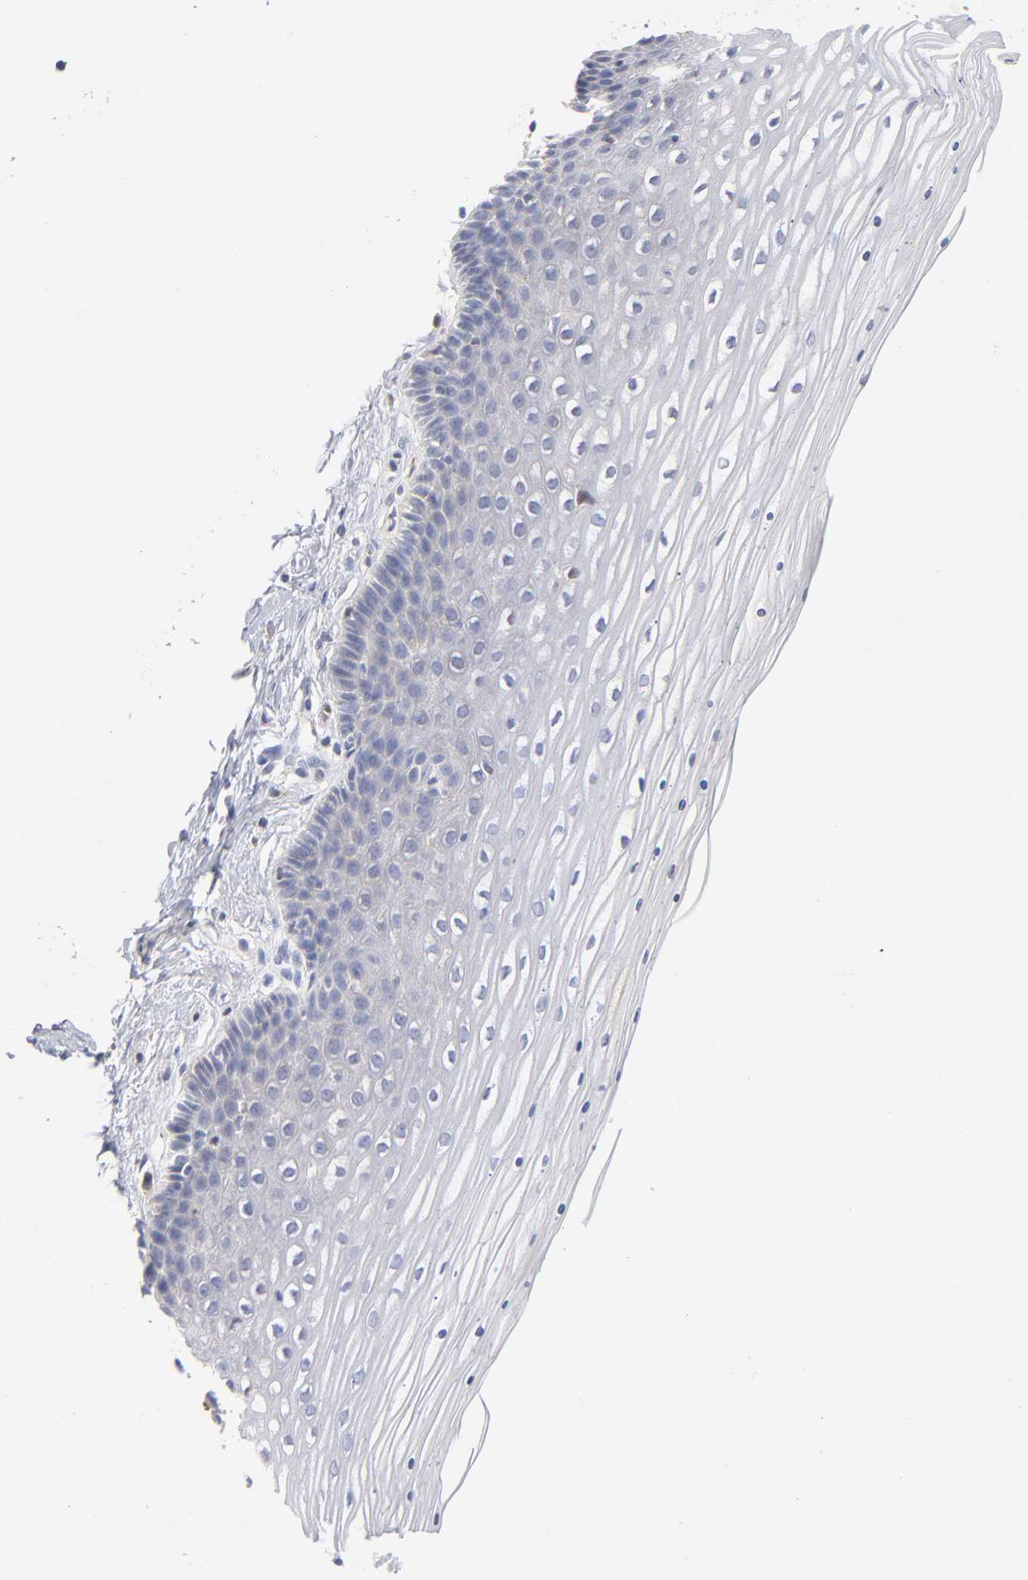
{"staining": {"intensity": "negative", "quantity": "none", "location": "none"}, "tissue": "cervix", "cell_type": "Glandular cells", "image_type": "normal", "snomed": [{"axis": "morphology", "description": "Normal tissue, NOS"}, {"axis": "topography", "description": "Cervix"}], "caption": "There is no significant expression in glandular cells of cervix. (DAB (3,3'-diaminobenzidine) immunohistochemistry (IHC) with hematoxylin counter stain).", "gene": "F12", "patient": {"sex": "female", "age": 39}}